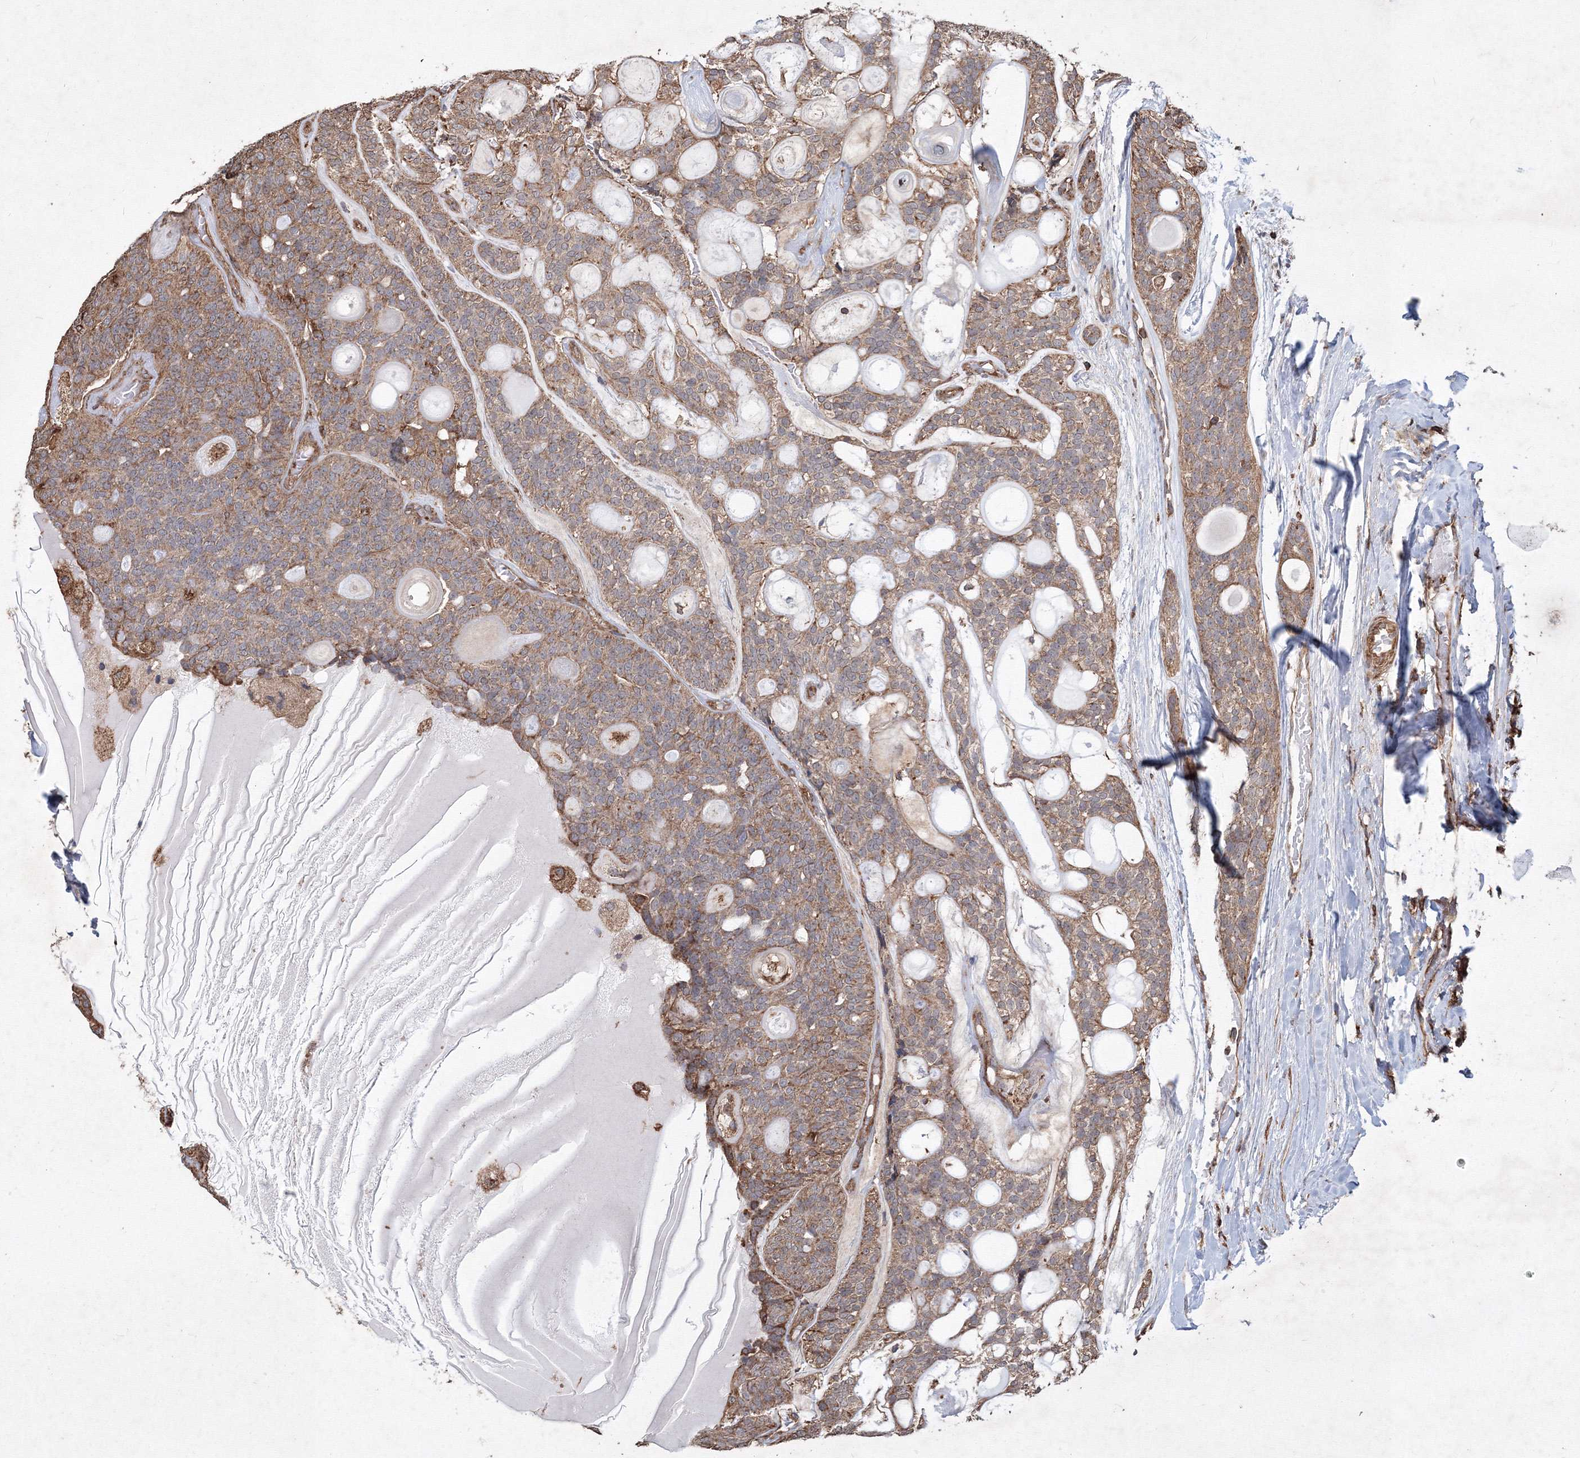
{"staining": {"intensity": "moderate", "quantity": ">75%", "location": "cytoplasmic/membranous"}, "tissue": "head and neck cancer", "cell_type": "Tumor cells", "image_type": "cancer", "snomed": [{"axis": "morphology", "description": "Adenocarcinoma, NOS"}, {"axis": "topography", "description": "Head-Neck"}], "caption": "Protein staining demonstrates moderate cytoplasmic/membranous staining in approximately >75% of tumor cells in head and neck cancer.", "gene": "TMEM139", "patient": {"sex": "male", "age": 66}}